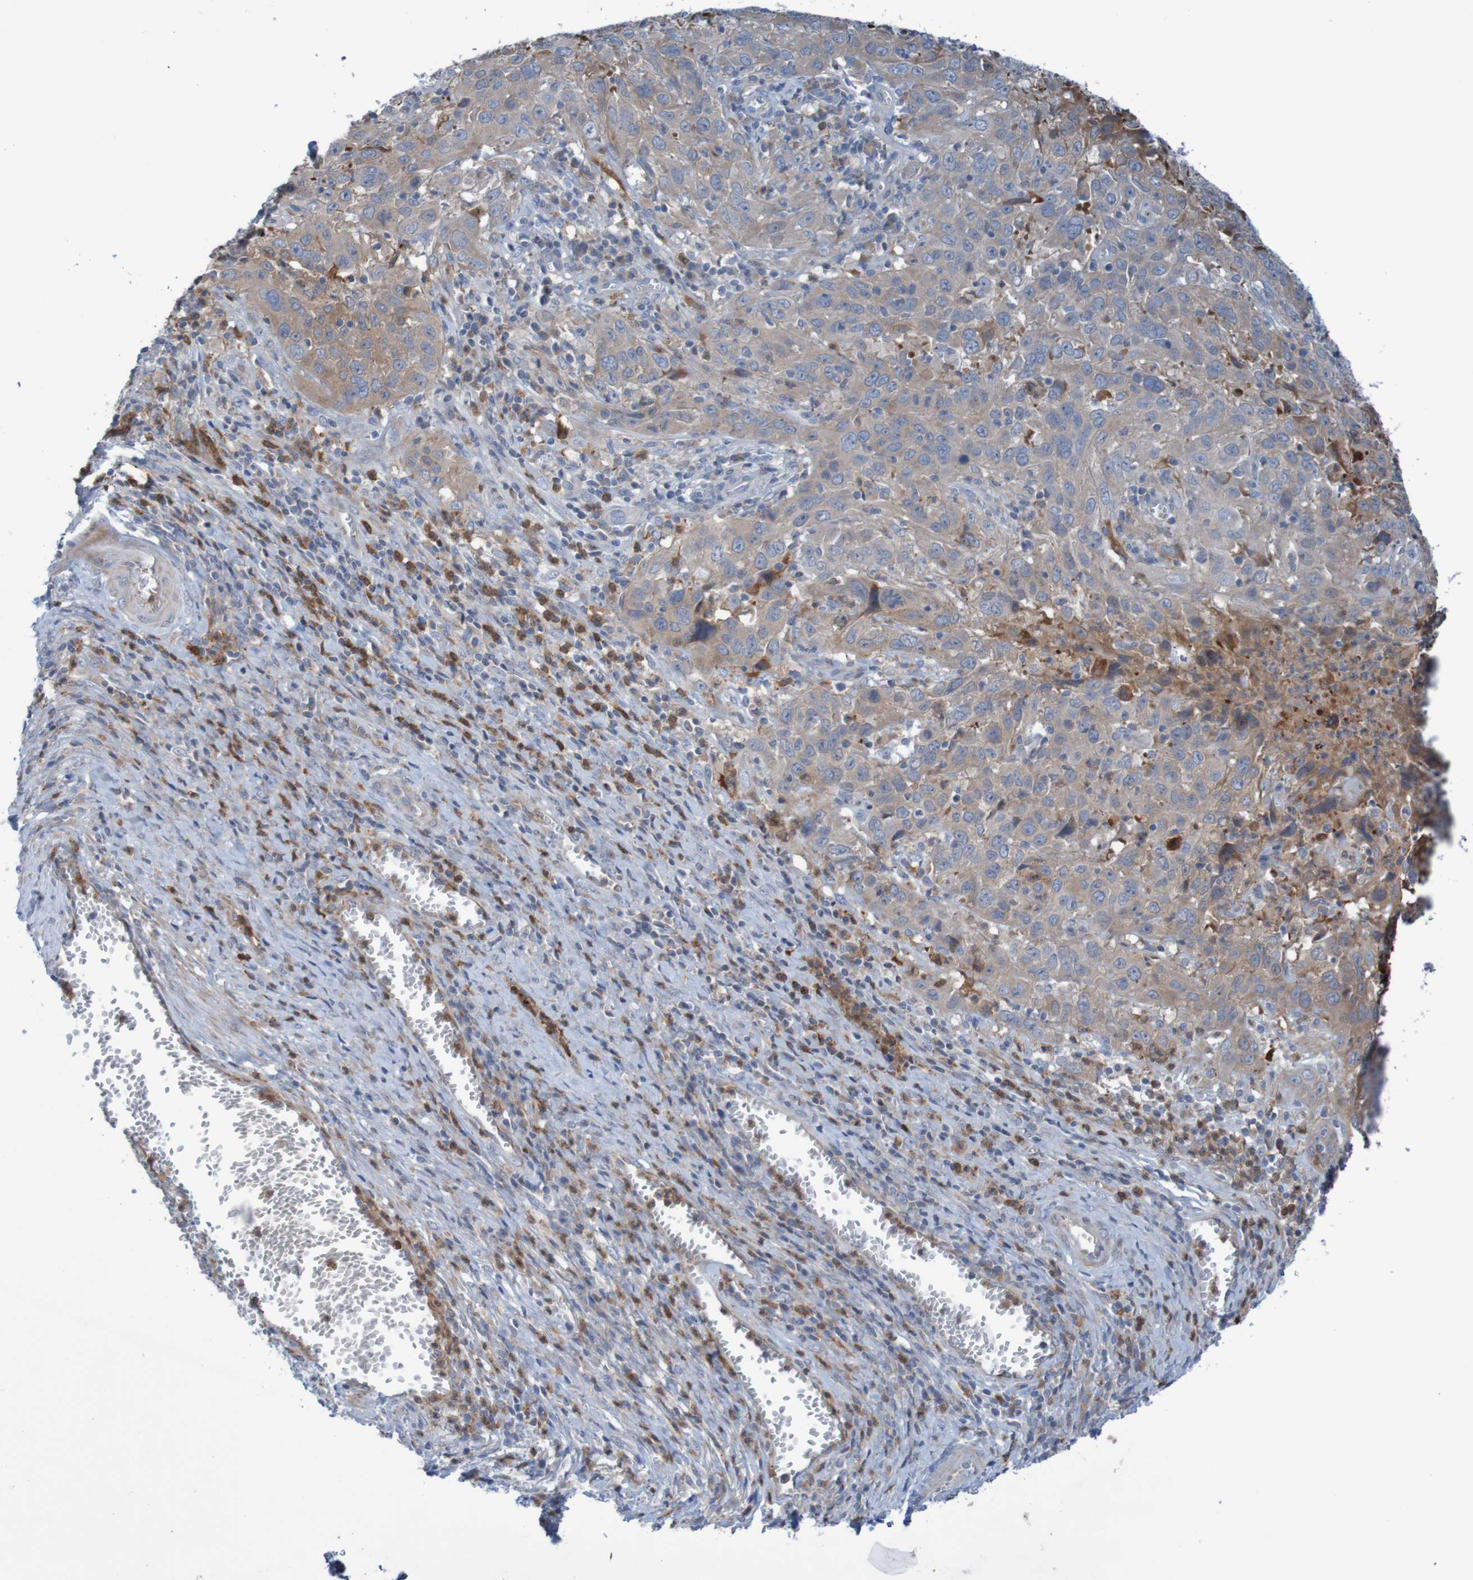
{"staining": {"intensity": "moderate", "quantity": ">75%", "location": "cytoplasmic/membranous"}, "tissue": "cervical cancer", "cell_type": "Tumor cells", "image_type": "cancer", "snomed": [{"axis": "morphology", "description": "Squamous cell carcinoma, NOS"}, {"axis": "topography", "description": "Cervix"}], "caption": "IHC histopathology image of human cervical cancer stained for a protein (brown), which reveals medium levels of moderate cytoplasmic/membranous expression in about >75% of tumor cells.", "gene": "ANGPT4", "patient": {"sex": "female", "age": 32}}